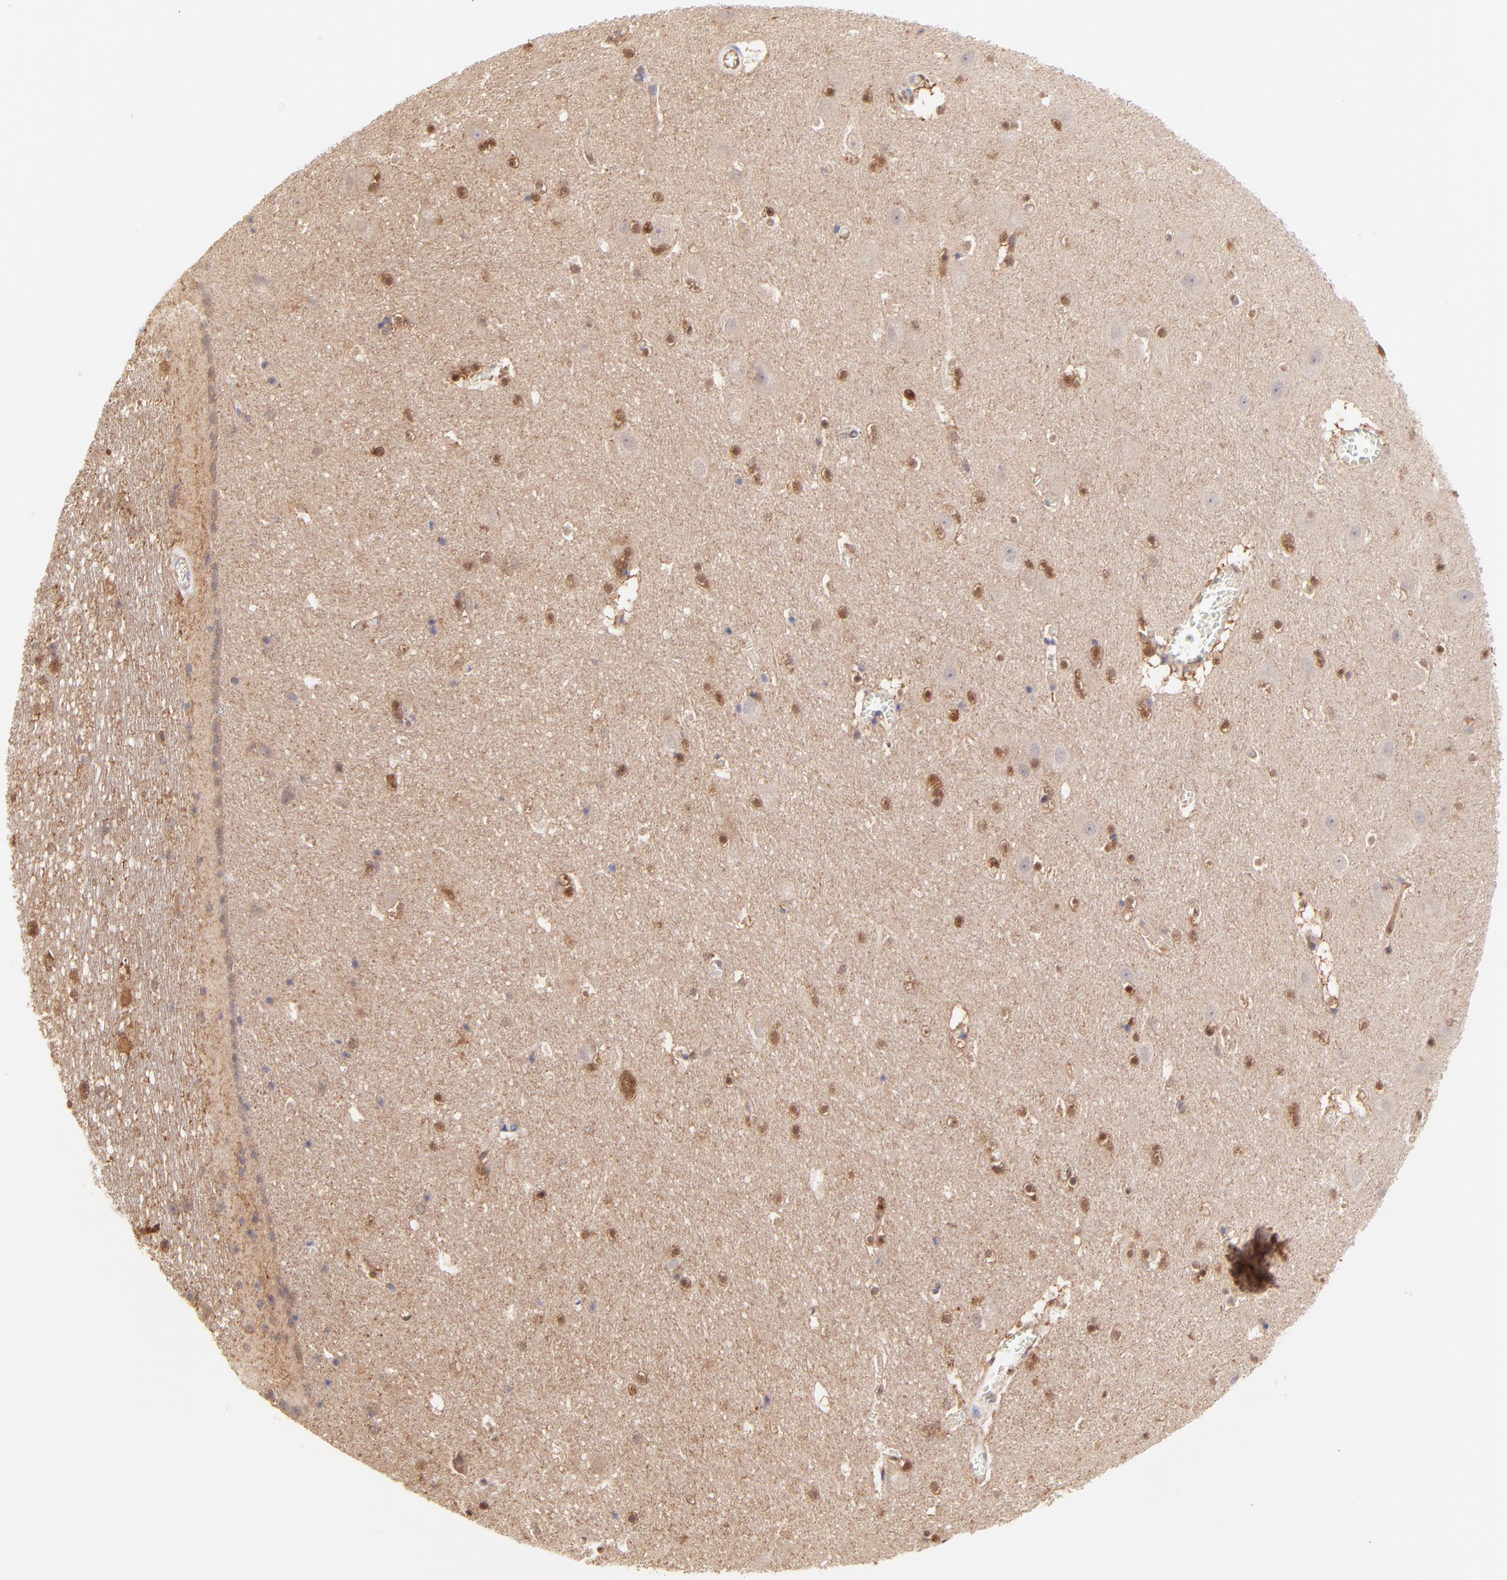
{"staining": {"intensity": "moderate", "quantity": ">75%", "location": "cytoplasmic/membranous,nuclear"}, "tissue": "hippocampus", "cell_type": "Glial cells", "image_type": "normal", "snomed": [{"axis": "morphology", "description": "Normal tissue, NOS"}, {"axis": "topography", "description": "Hippocampus"}], "caption": "Approximately >75% of glial cells in normal human hippocampus show moderate cytoplasmic/membranous,nuclear protein positivity as visualized by brown immunohistochemical staining.", "gene": "HYAL1", "patient": {"sex": "male", "age": 45}}